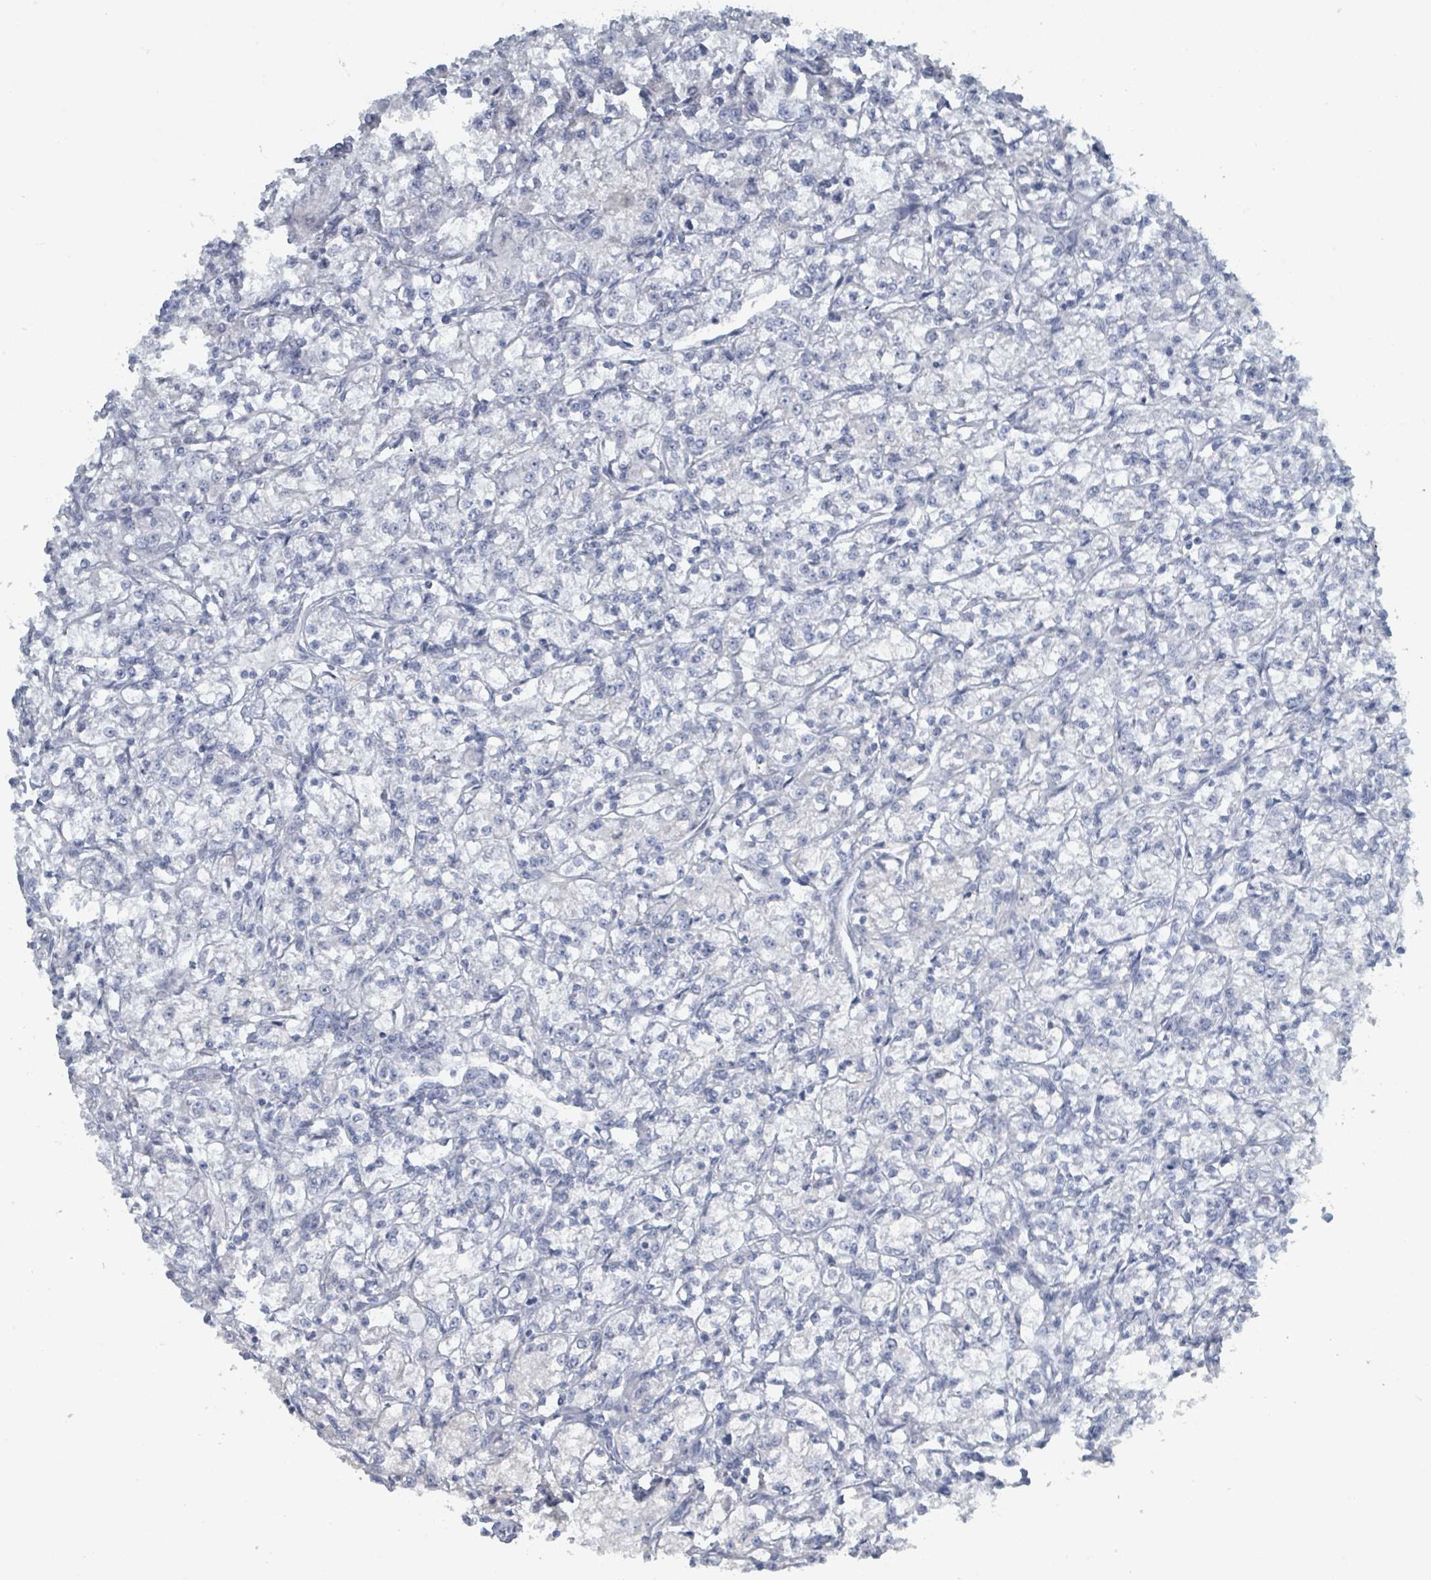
{"staining": {"intensity": "negative", "quantity": "none", "location": "none"}, "tissue": "renal cancer", "cell_type": "Tumor cells", "image_type": "cancer", "snomed": [{"axis": "morphology", "description": "Adenocarcinoma, NOS"}, {"axis": "topography", "description": "Kidney"}], "caption": "The histopathology image shows no staining of tumor cells in renal cancer (adenocarcinoma). Nuclei are stained in blue.", "gene": "HEATR5A", "patient": {"sex": "female", "age": 59}}